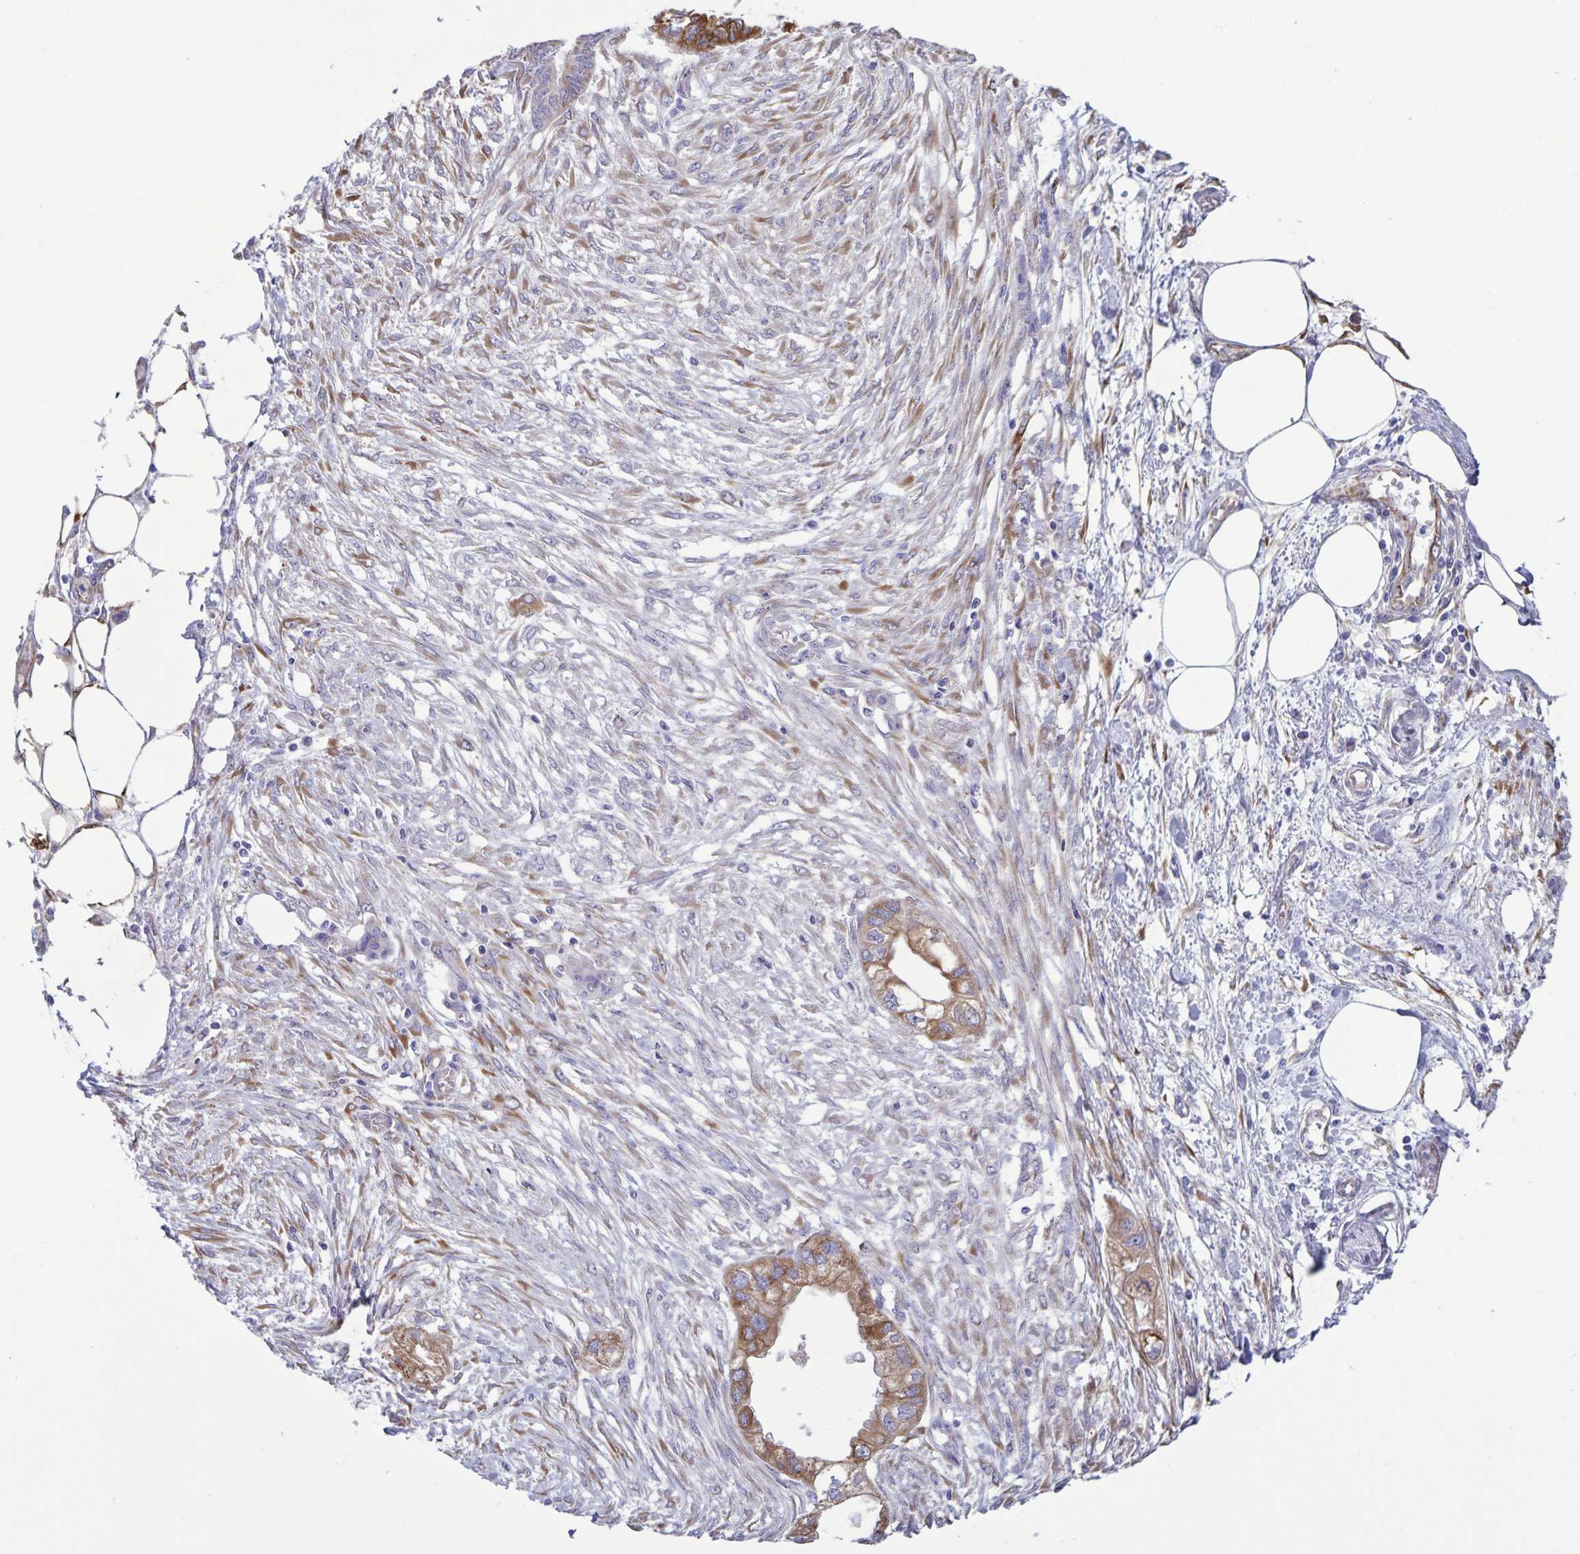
{"staining": {"intensity": "moderate", "quantity": ">75%", "location": "cytoplasmic/membranous"}, "tissue": "endometrial cancer", "cell_type": "Tumor cells", "image_type": "cancer", "snomed": [{"axis": "morphology", "description": "Adenocarcinoma, NOS"}, {"axis": "morphology", "description": "Adenocarcinoma, metastatic, NOS"}, {"axis": "topography", "description": "Adipose tissue"}, {"axis": "topography", "description": "Endometrium"}], "caption": "Endometrial cancer stained for a protein (brown) displays moderate cytoplasmic/membranous positive positivity in about >75% of tumor cells.", "gene": "RCN1", "patient": {"sex": "female", "age": 67}}